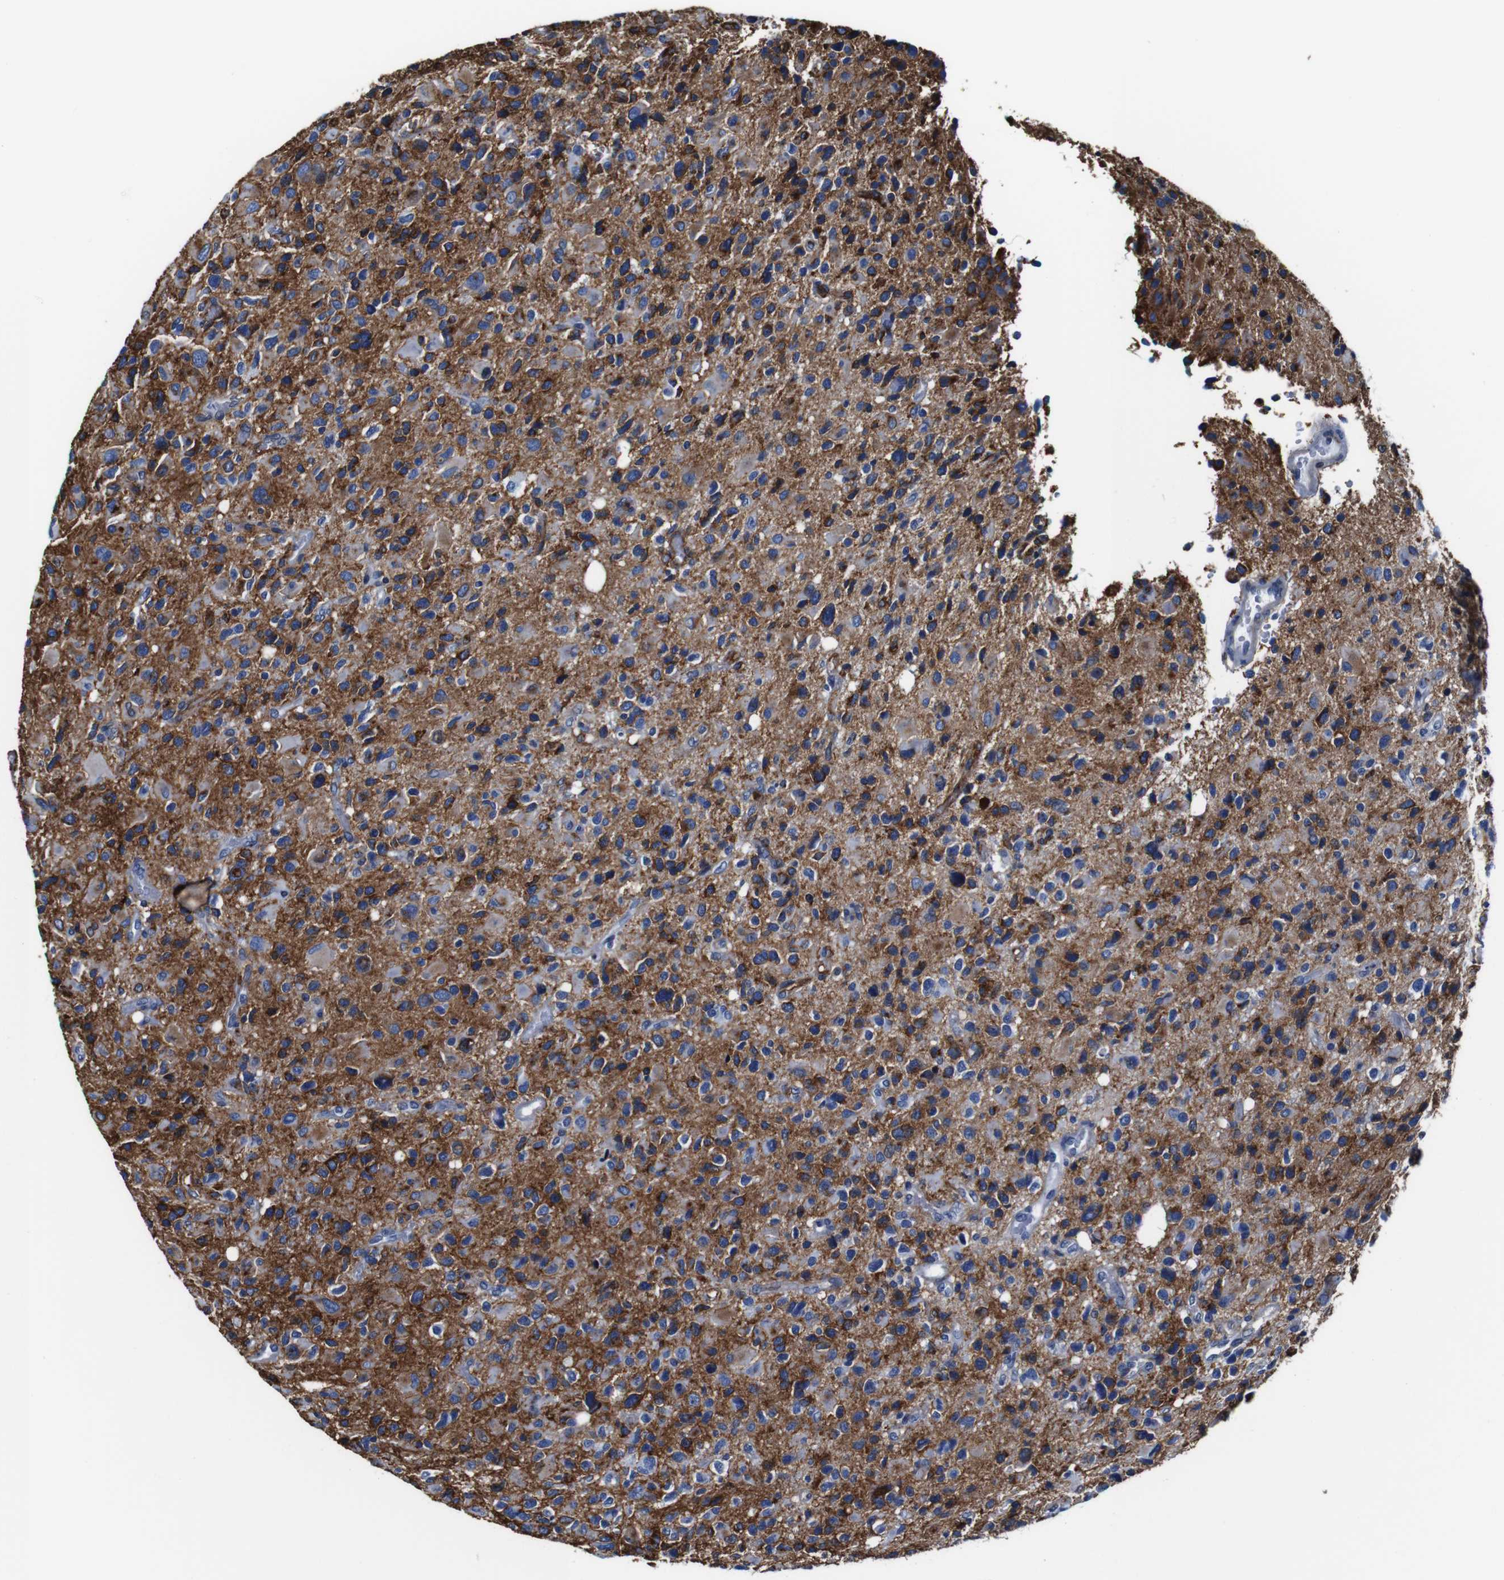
{"staining": {"intensity": "strong", "quantity": "<25%", "location": "cytoplasmic/membranous"}, "tissue": "glioma", "cell_type": "Tumor cells", "image_type": "cancer", "snomed": [{"axis": "morphology", "description": "Glioma, malignant, High grade"}, {"axis": "topography", "description": "Brain"}], "caption": "IHC photomicrograph of glioma stained for a protein (brown), which shows medium levels of strong cytoplasmic/membranous expression in approximately <25% of tumor cells.", "gene": "ANXA1", "patient": {"sex": "male", "age": 48}}